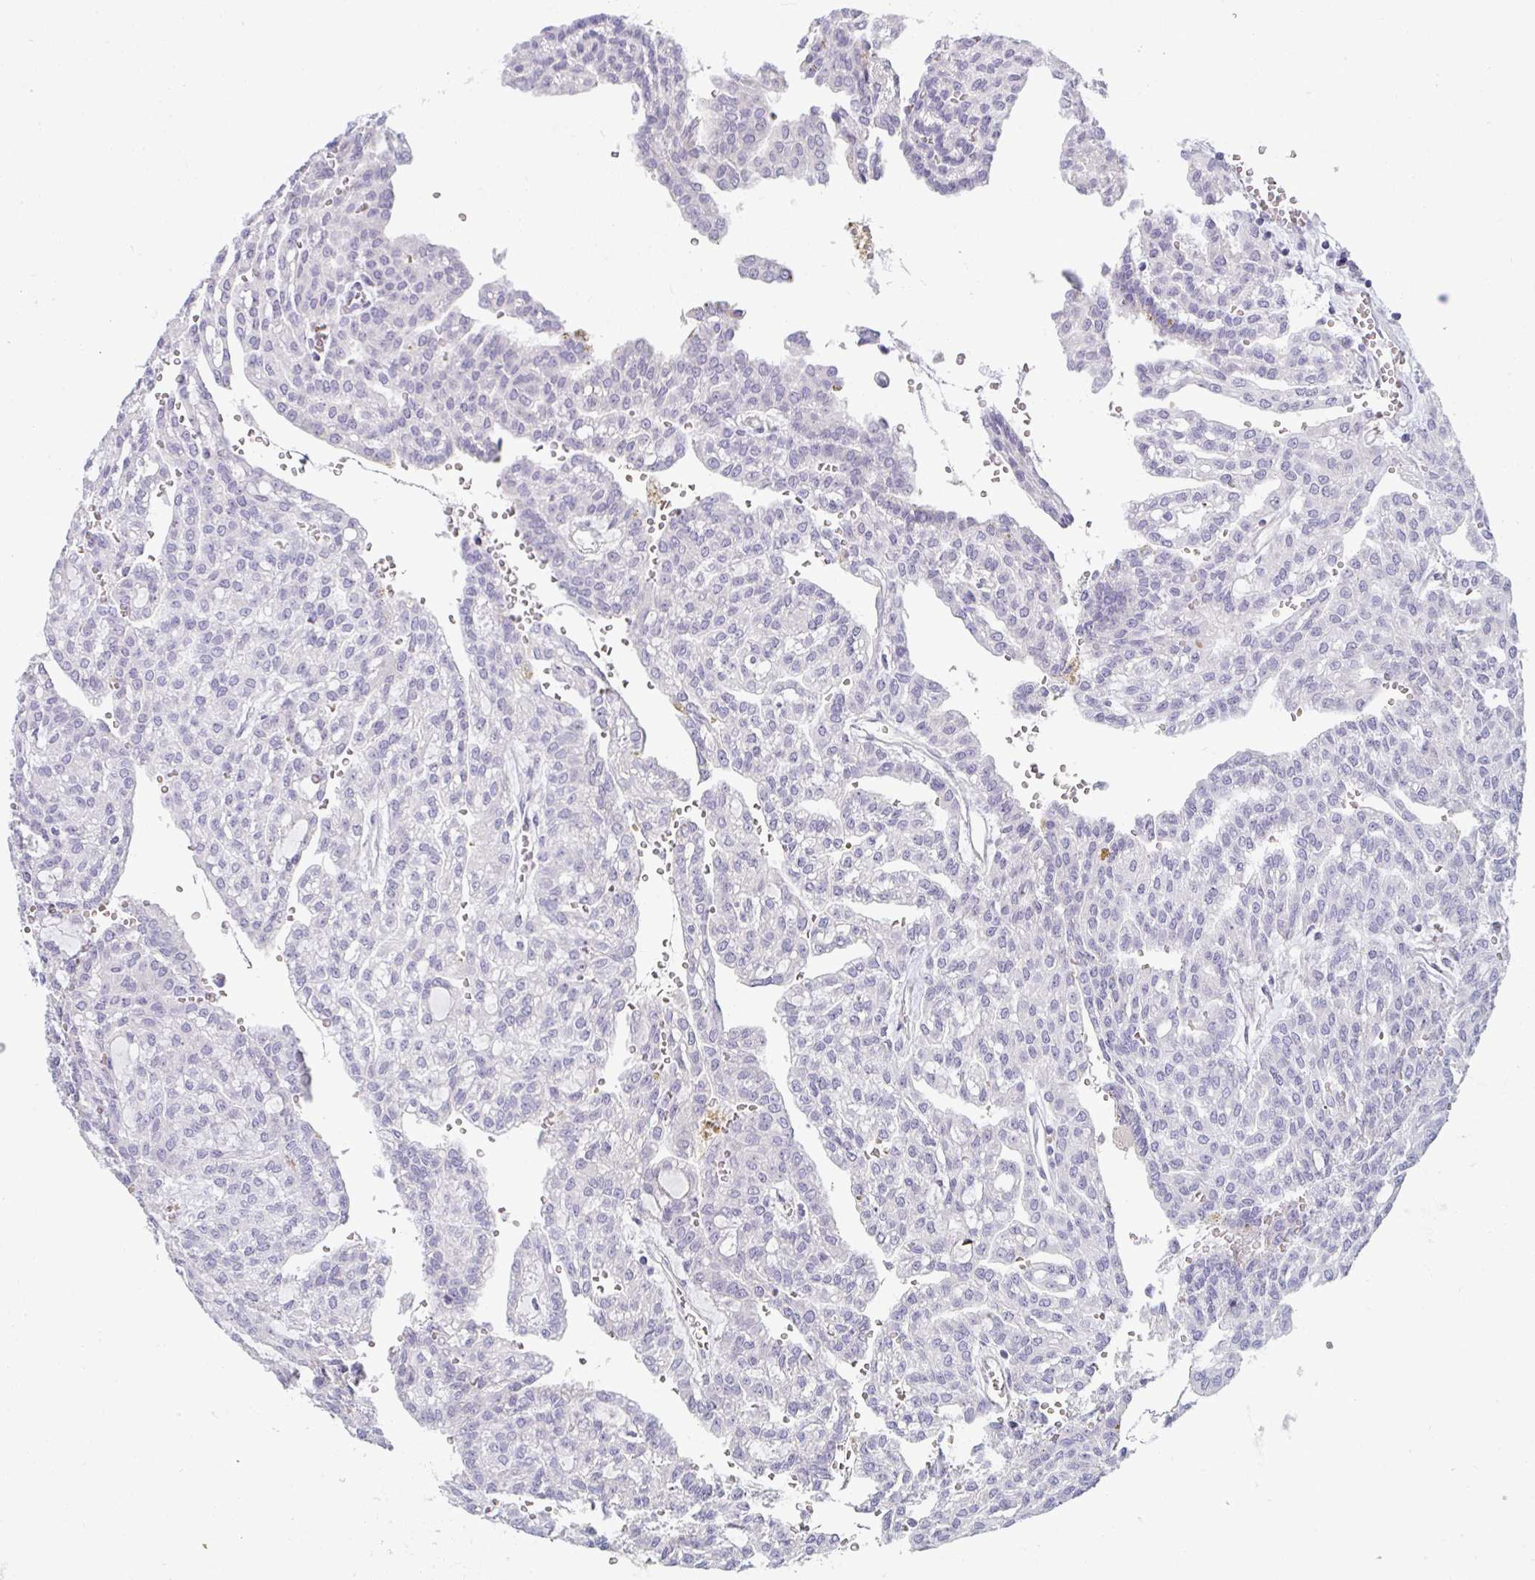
{"staining": {"intensity": "negative", "quantity": "none", "location": "none"}, "tissue": "renal cancer", "cell_type": "Tumor cells", "image_type": "cancer", "snomed": [{"axis": "morphology", "description": "Adenocarcinoma, NOS"}, {"axis": "topography", "description": "Kidney"}], "caption": "A high-resolution micrograph shows IHC staining of renal adenocarcinoma, which displays no significant expression in tumor cells. (IHC, brightfield microscopy, high magnification).", "gene": "SHB", "patient": {"sex": "male", "age": 63}}